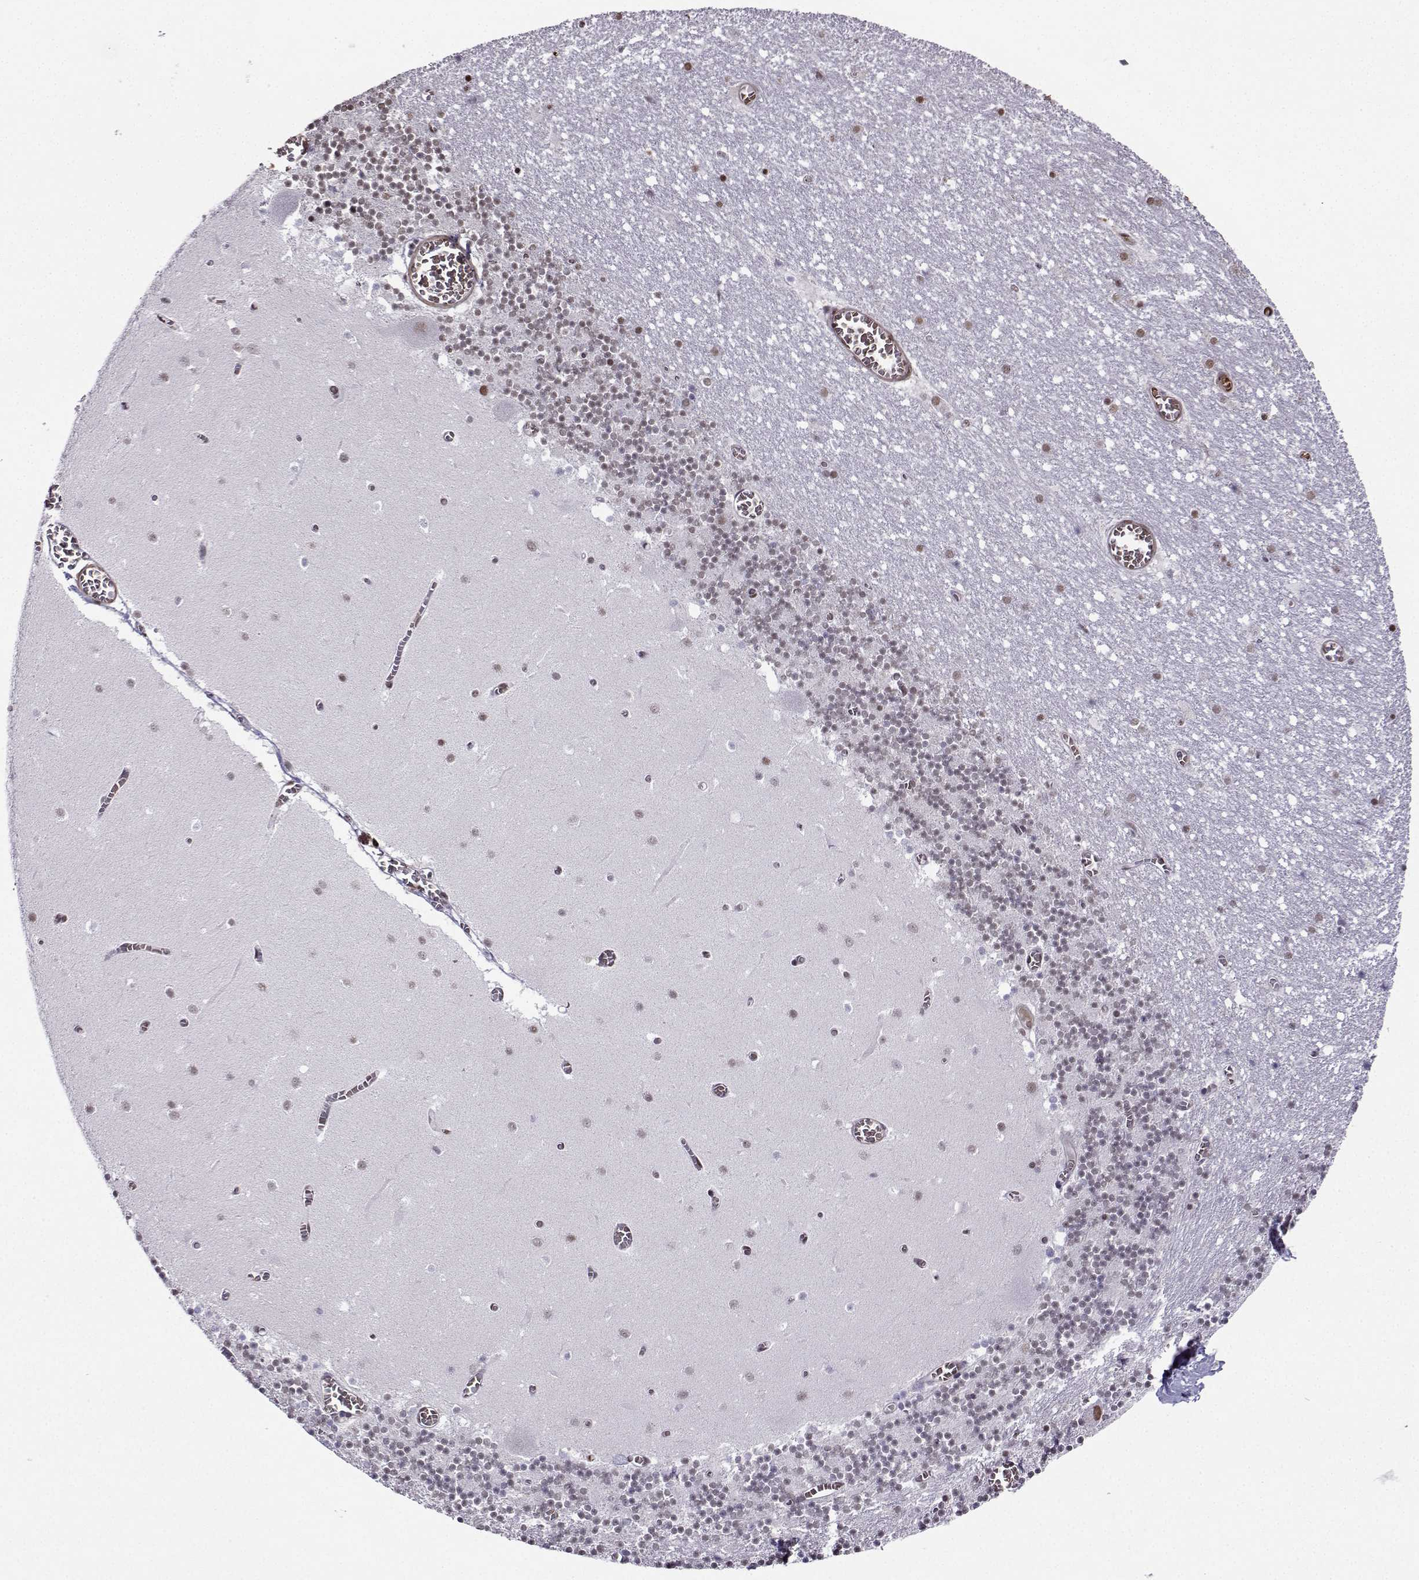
{"staining": {"intensity": "weak", "quantity": "25%-75%", "location": "nuclear"}, "tissue": "cerebellum", "cell_type": "Cells in granular layer", "image_type": "normal", "snomed": [{"axis": "morphology", "description": "Normal tissue, NOS"}, {"axis": "topography", "description": "Cerebellum"}], "caption": "Human cerebellum stained for a protein (brown) exhibits weak nuclear positive positivity in approximately 25%-75% of cells in granular layer.", "gene": "CCNK", "patient": {"sex": "female", "age": 28}}